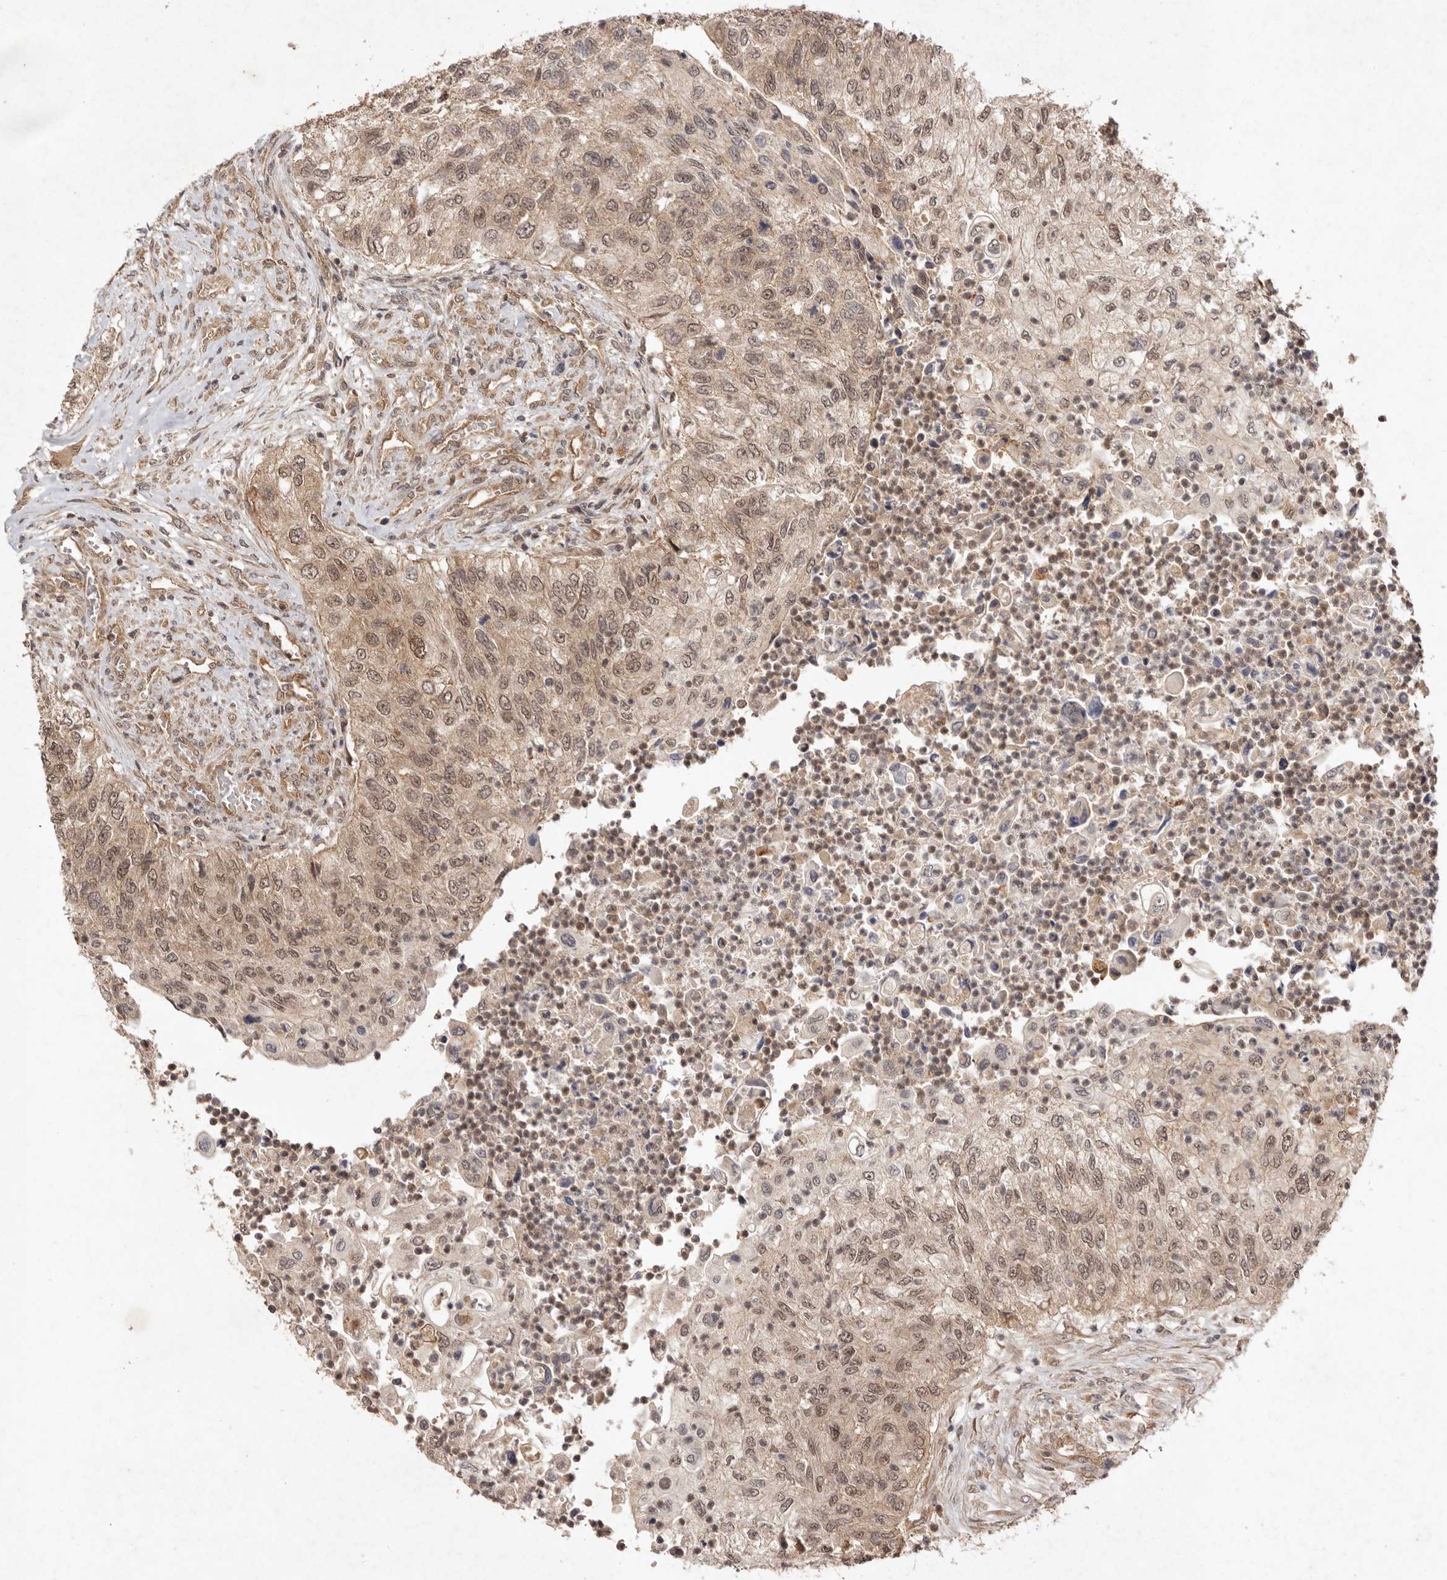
{"staining": {"intensity": "weak", "quantity": ">75%", "location": "cytoplasmic/membranous,nuclear"}, "tissue": "urothelial cancer", "cell_type": "Tumor cells", "image_type": "cancer", "snomed": [{"axis": "morphology", "description": "Urothelial carcinoma, High grade"}, {"axis": "topography", "description": "Urinary bladder"}], "caption": "IHC (DAB) staining of human high-grade urothelial carcinoma shows weak cytoplasmic/membranous and nuclear protein positivity in approximately >75% of tumor cells.", "gene": "TARS2", "patient": {"sex": "female", "age": 60}}